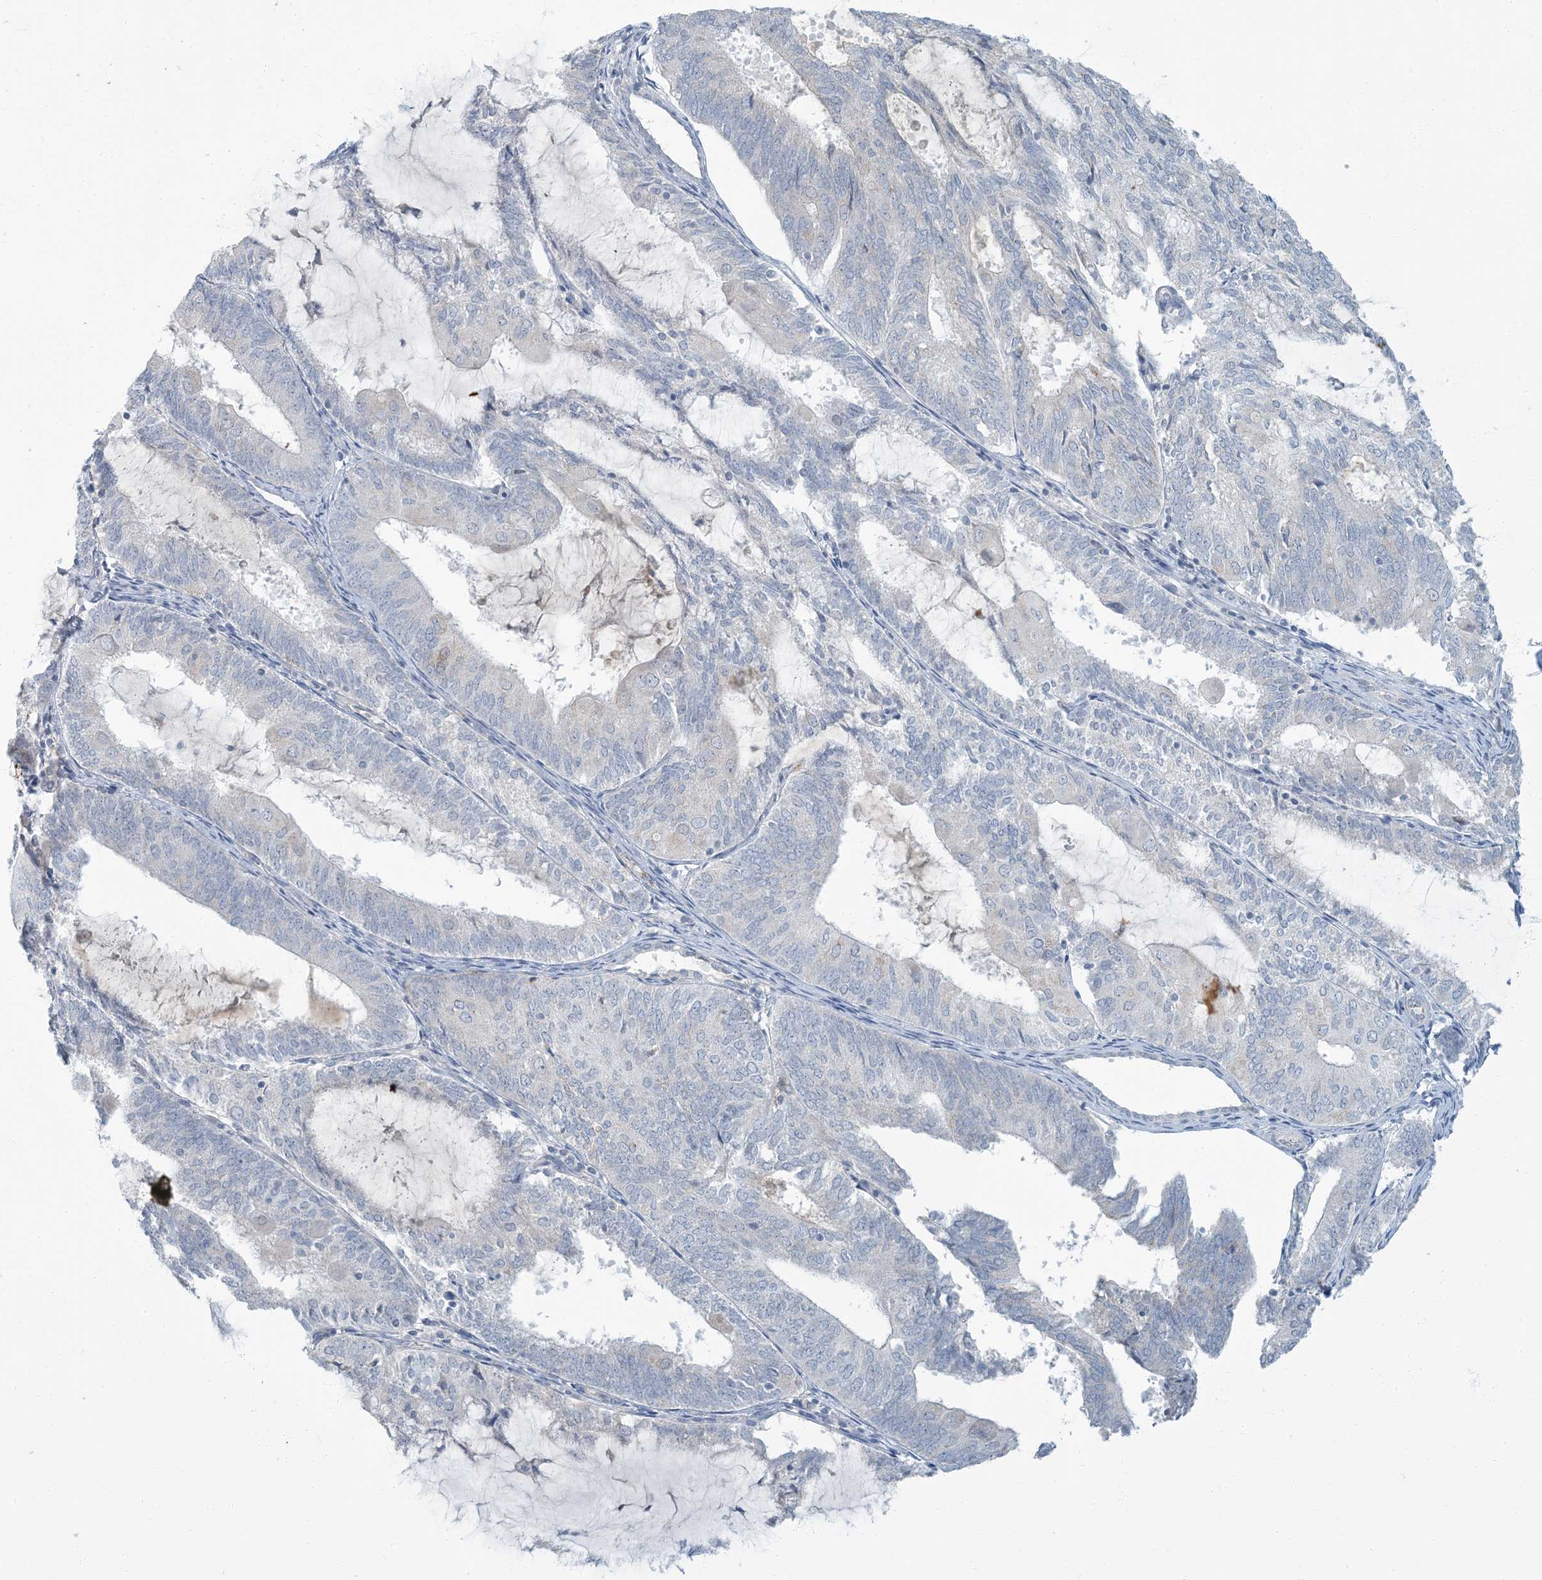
{"staining": {"intensity": "negative", "quantity": "none", "location": "none"}, "tissue": "endometrial cancer", "cell_type": "Tumor cells", "image_type": "cancer", "snomed": [{"axis": "morphology", "description": "Adenocarcinoma, NOS"}, {"axis": "topography", "description": "Endometrium"}], "caption": "Tumor cells are negative for brown protein staining in endometrial cancer.", "gene": "EPHA4", "patient": {"sex": "female", "age": 81}}